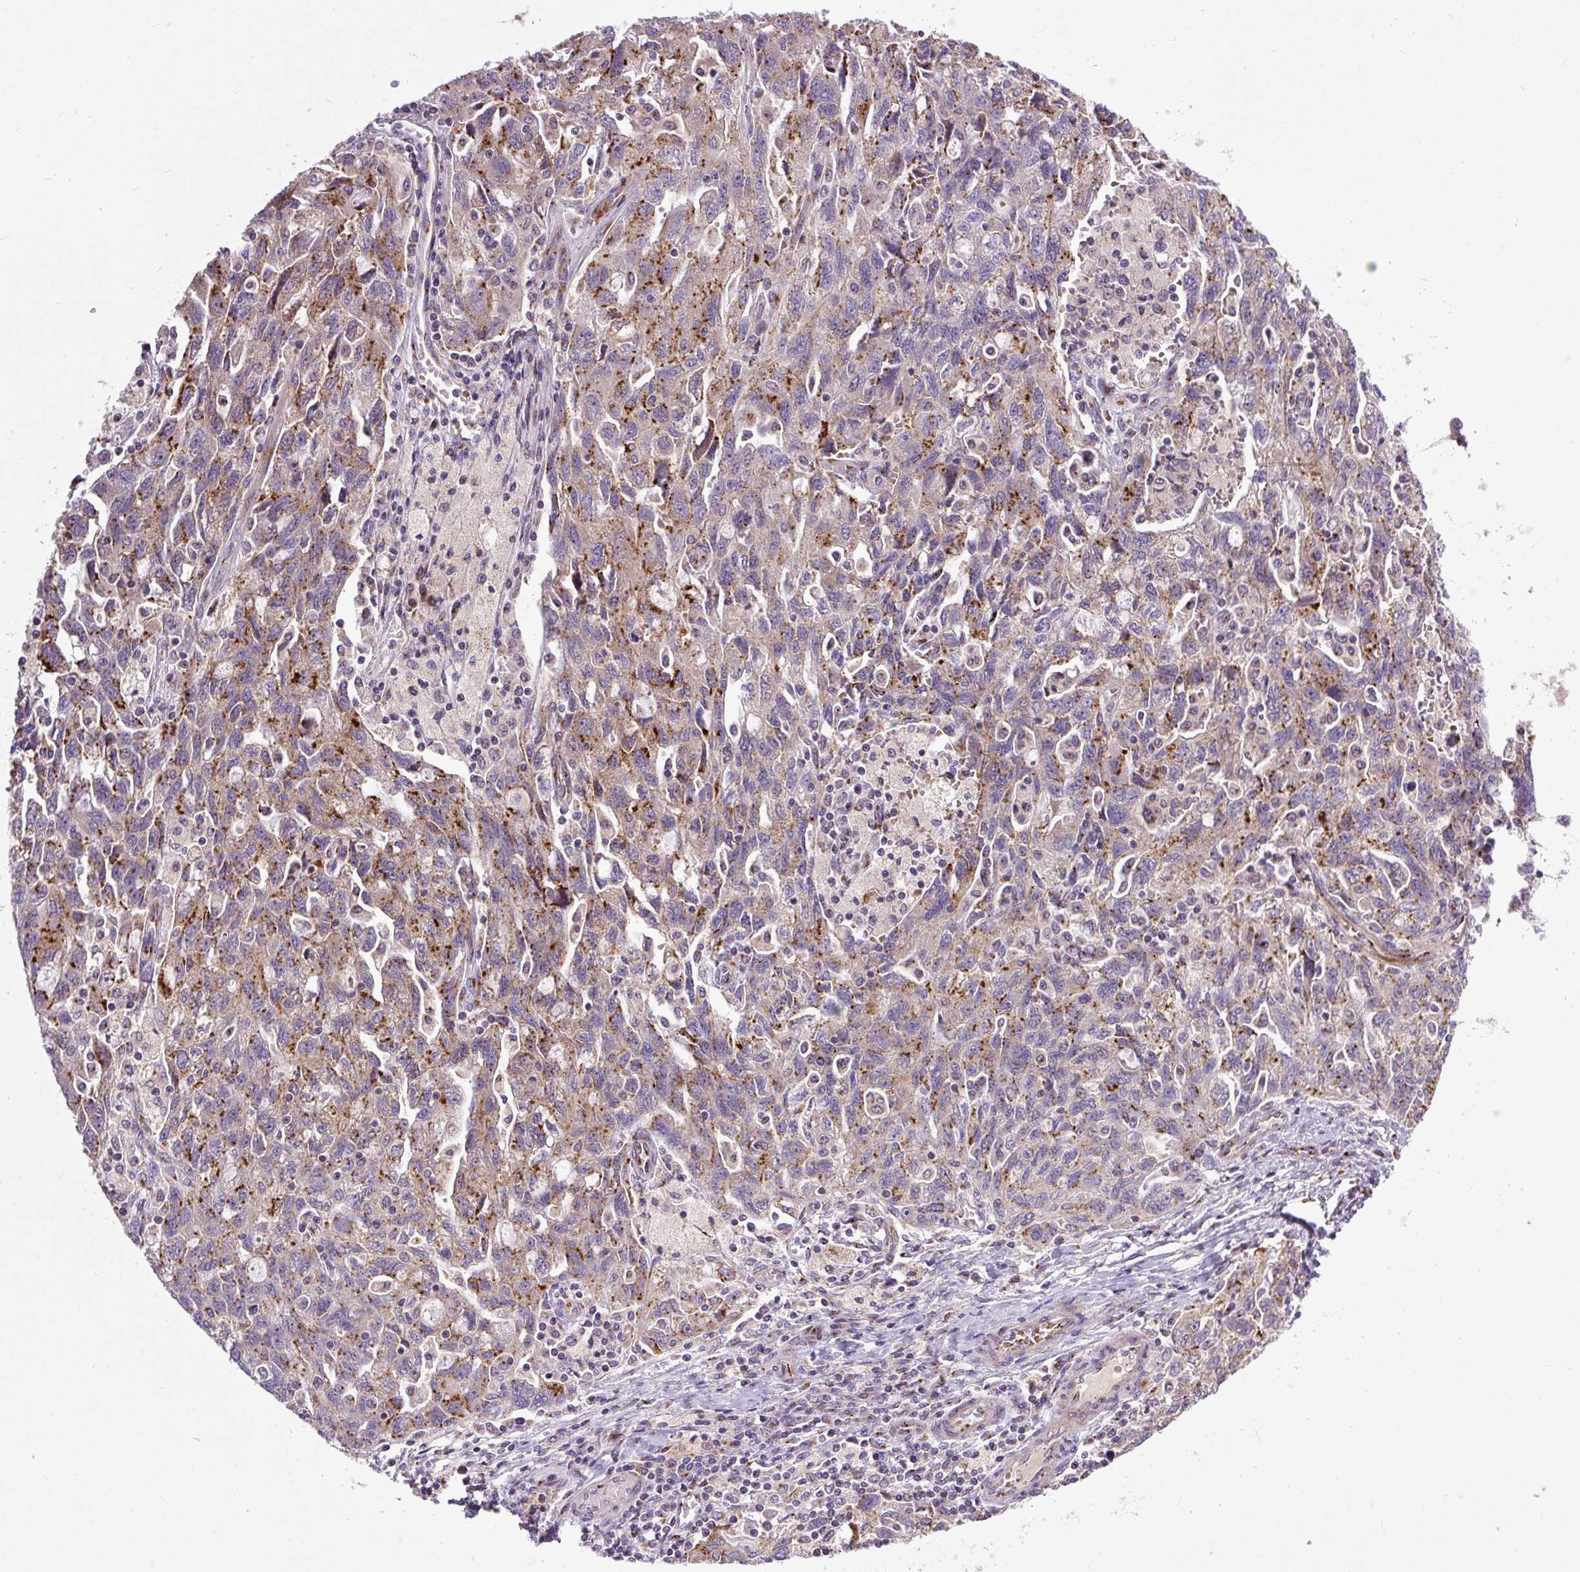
{"staining": {"intensity": "moderate", "quantity": ">75%", "location": "cytoplasmic/membranous"}, "tissue": "ovarian cancer", "cell_type": "Tumor cells", "image_type": "cancer", "snomed": [{"axis": "morphology", "description": "Carcinoma, NOS"}, {"axis": "morphology", "description": "Cystadenocarcinoma, serous, NOS"}, {"axis": "topography", "description": "Ovary"}], "caption": "Protein staining reveals moderate cytoplasmic/membranous staining in about >75% of tumor cells in ovarian carcinoma.", "gene": "MSMP", "patient": {"sex": "female", "age": 69}}